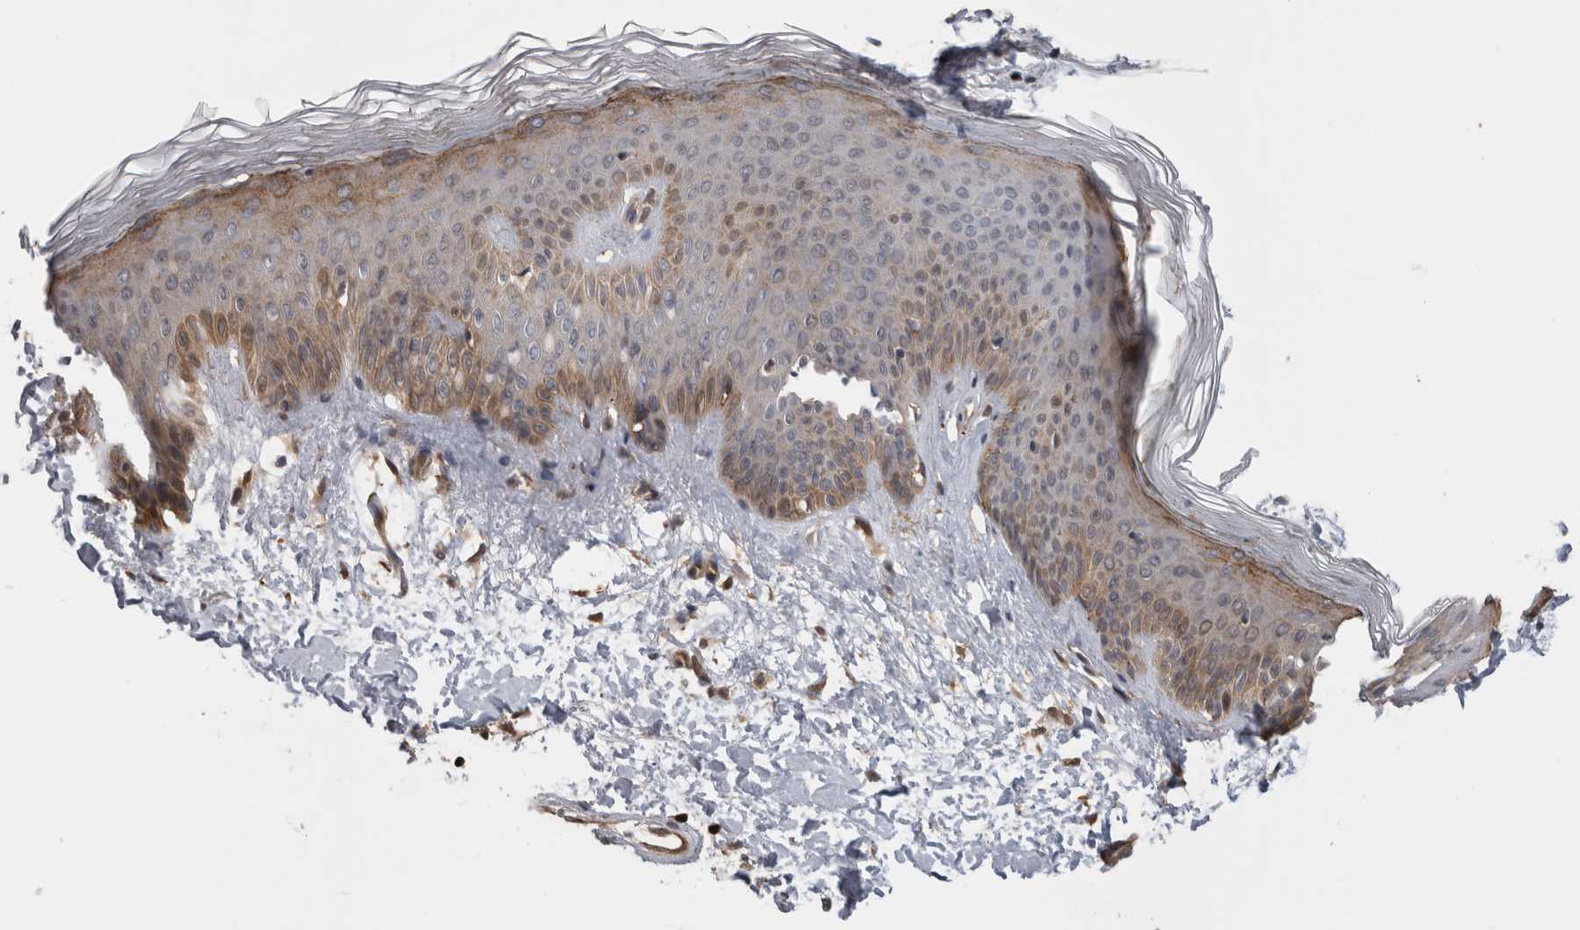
{"staining": {"intensity": "moderate", "quantity": "25%-75%", "location": "cytoplasmic/membranous"}, "tissue": "skin", "cell_type": "Fibroblasts", "image_type": "normal", "snomed": [{"axis": "morphology", "description": "Normal tissue, NOS"}, {"axis": "morphology", "description": "Malignant melanoma, Metastatic site"}, {"axis": "topography", "description": "Skin"}], "caption": "Human skin stained with a brown dye shows moderate cytoplasmic/membranous positive staining in about 25%-75% of fibroblasts.", "gene": "USH1G", "patient": {"sex": "male", "age": 41}}